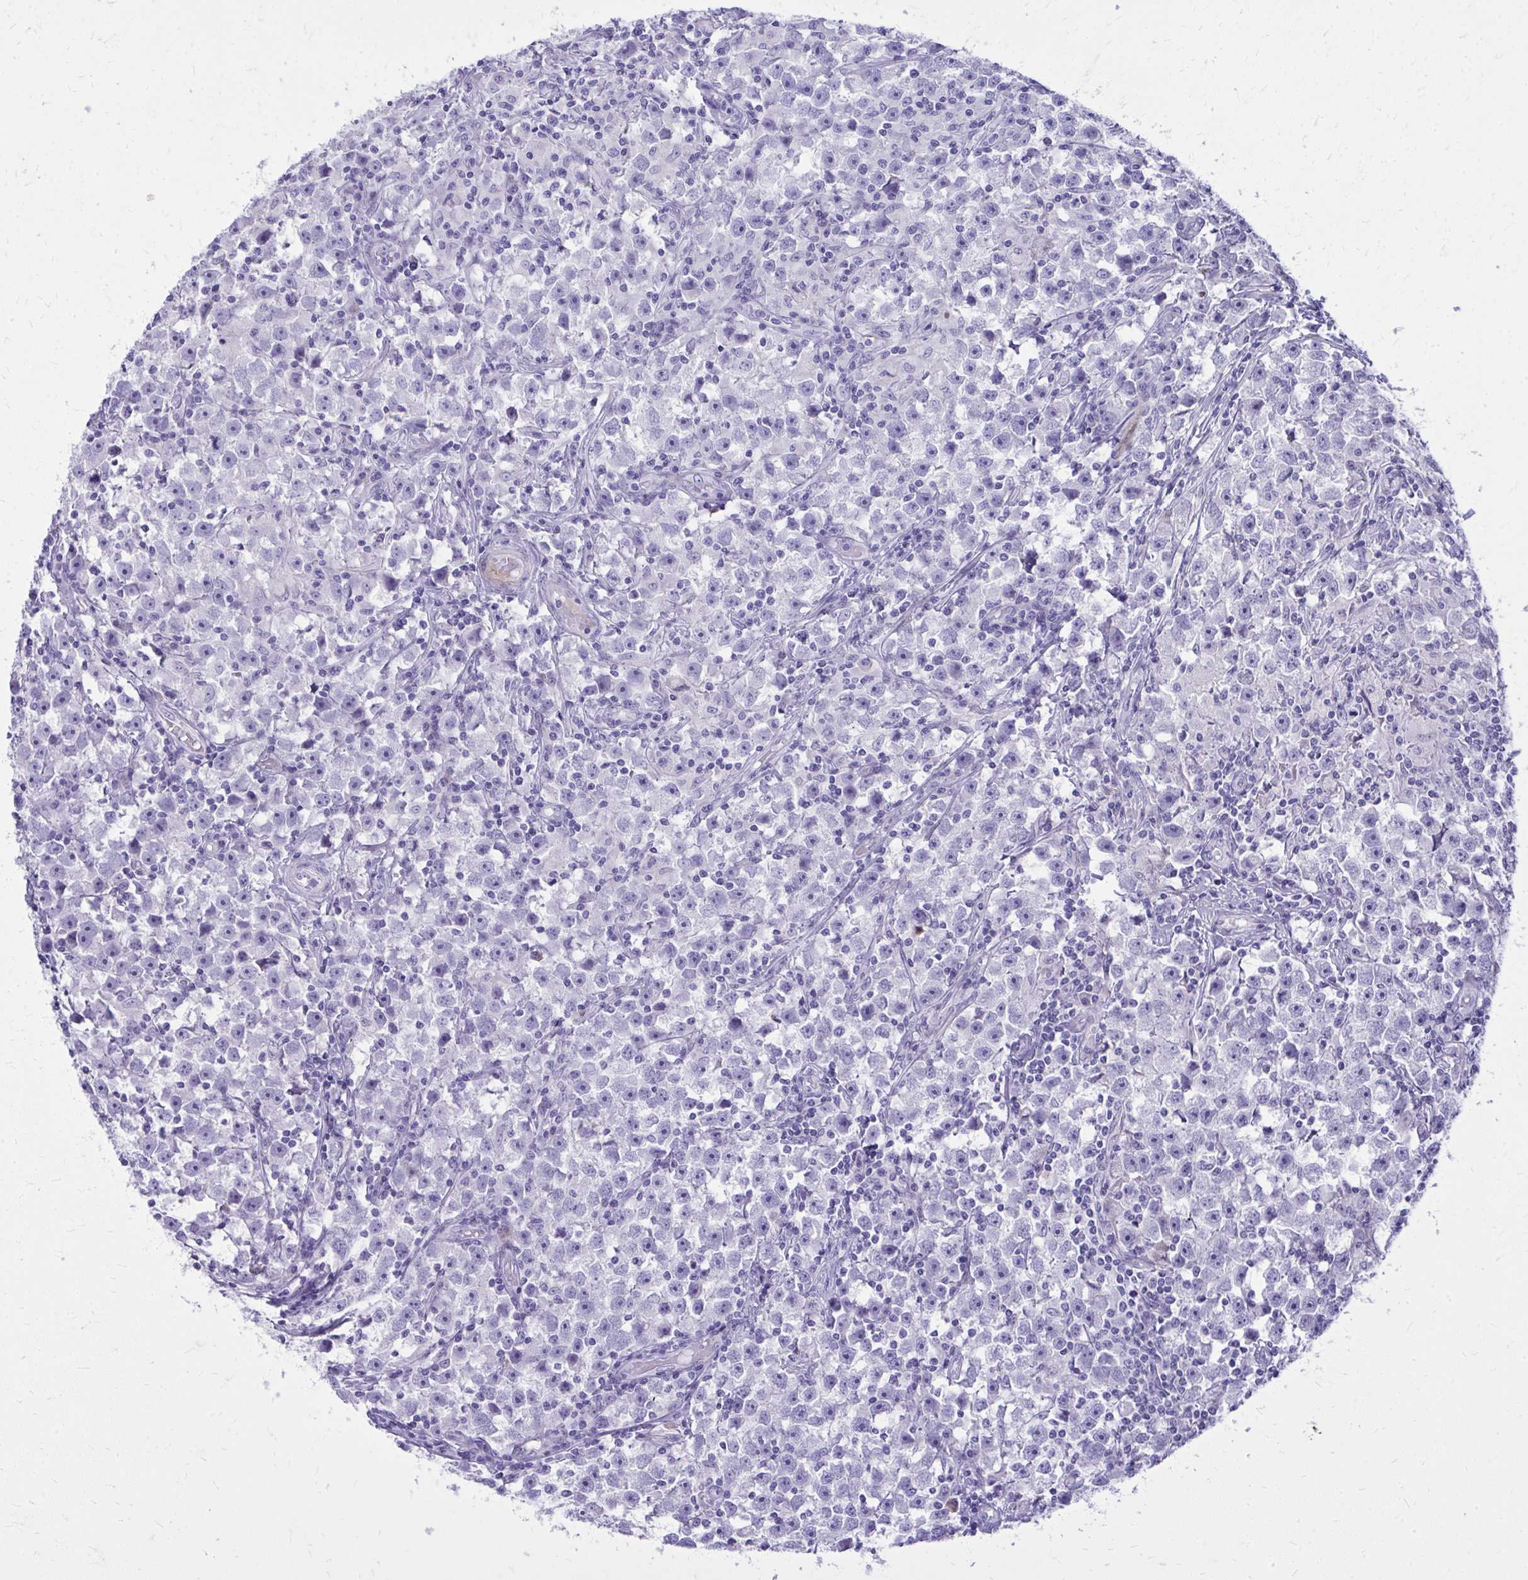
{"staining": {"intensity": "negative", "quantity": "none", "location": "none"}, "tissue": "testis cancer", "cell_type": "Tumor cells", "image_type": "cancer", "snomed": [{"axis": "morphology", "description": "Seminoma, NOS"}, {"axis": "topography", "description": "Testis"}], "caption": "Seminoma (testis) was stained to show a protein in brown. There is no significant staining in tumor cells. (Brightfield microscopy of DAB IHC at high magnification).", "gene": "BCL6B", "patient": {"sex": "male", "age": 33}}